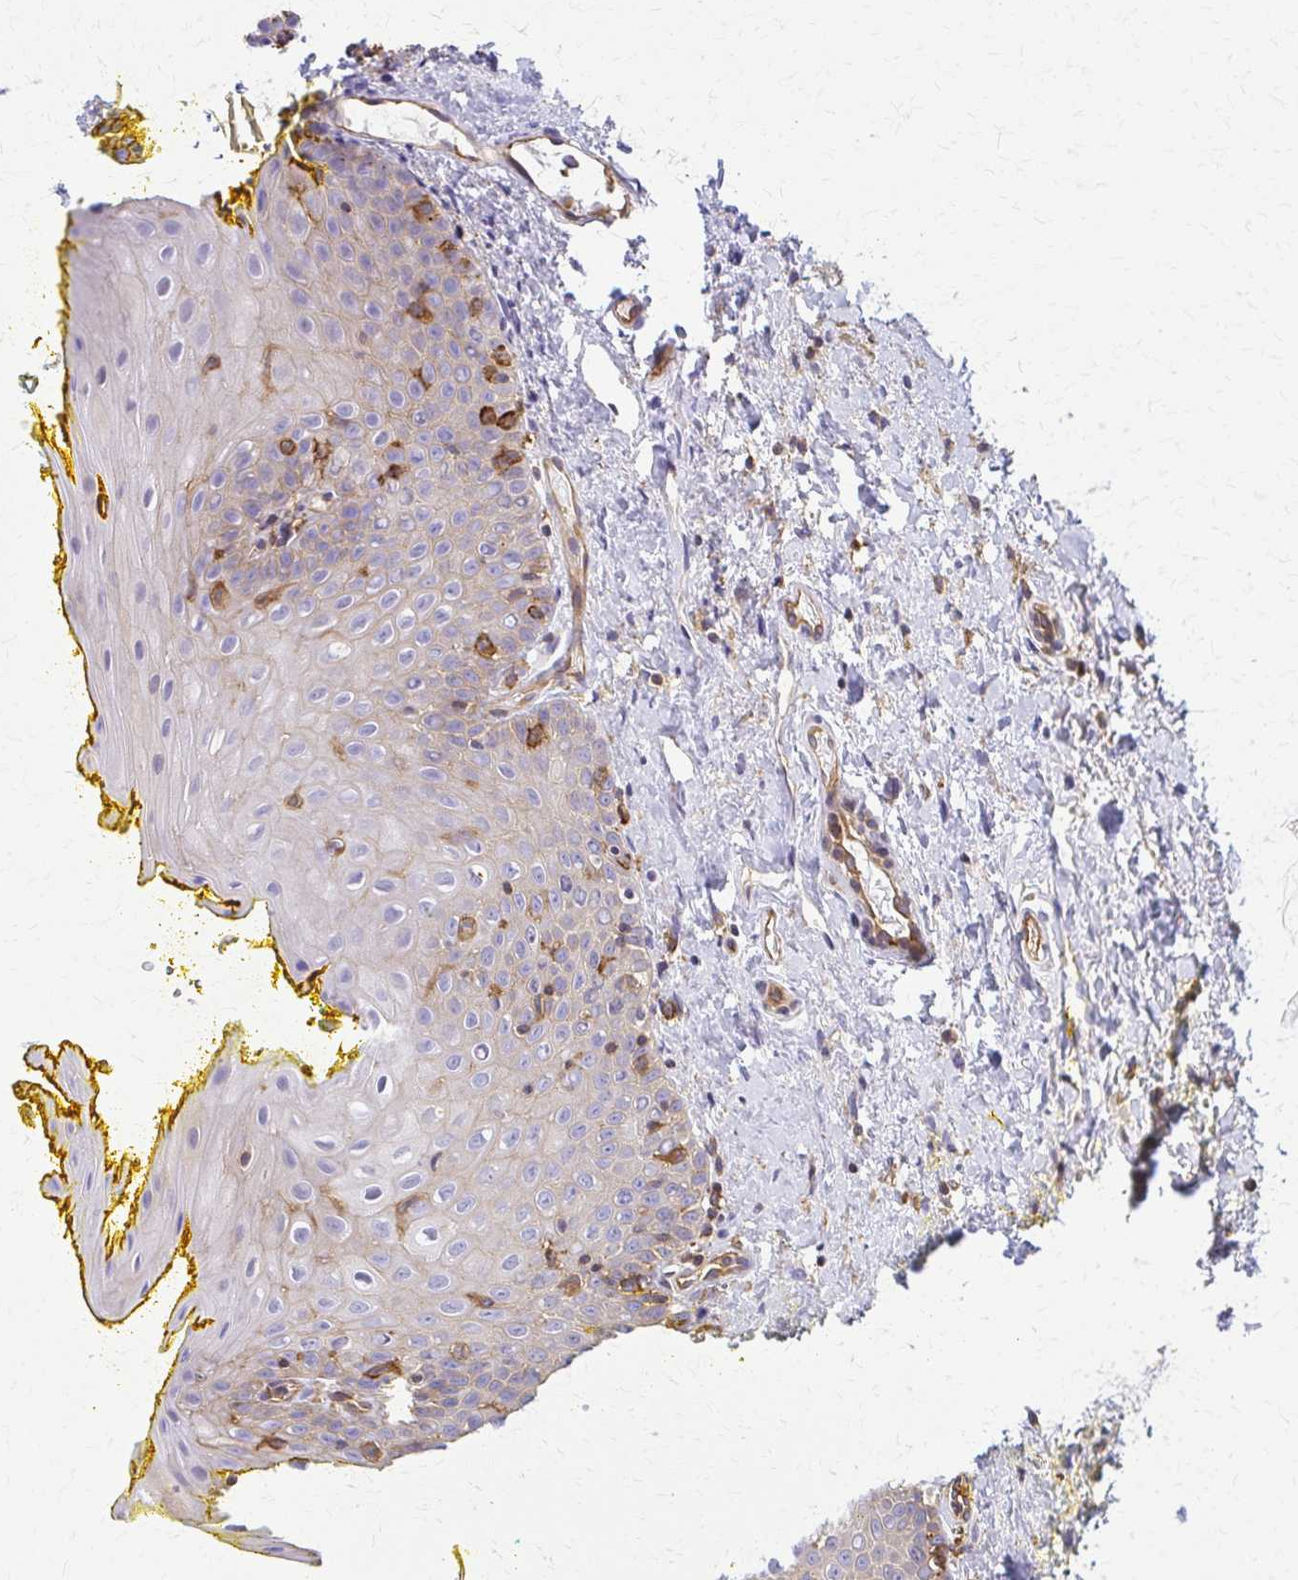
{"staining": {"intensity": "moderate", "quantity": "25%-75%", "location": "cytoplasmic/membranous"}, "tissue": "oral mucosa", "cell_type": "Squamous epithelial cells", "image_type": "normal", "snomed": [{"axis": "morphology", "description": "Normal tissue, NOS"}, {"axis": "morphology", "description": "Squamous cell carcinoma, NOS"}, {"axis": "topography", "description": "Oral tissue"}, {"axis": "topography", "description": "Head-Neck"}], "caption": "A brown stain shows moderate cytoplasmic/membranous staining of a protein in squamous epithelial cells of benign human oral mucosa. The protein is stained brown, and the nuclei are stained in blue (DAB IHC with brightfield microscopy, high magnification).", "gene": "WASF2", "patient": {"sex": "female", "age": 70}}